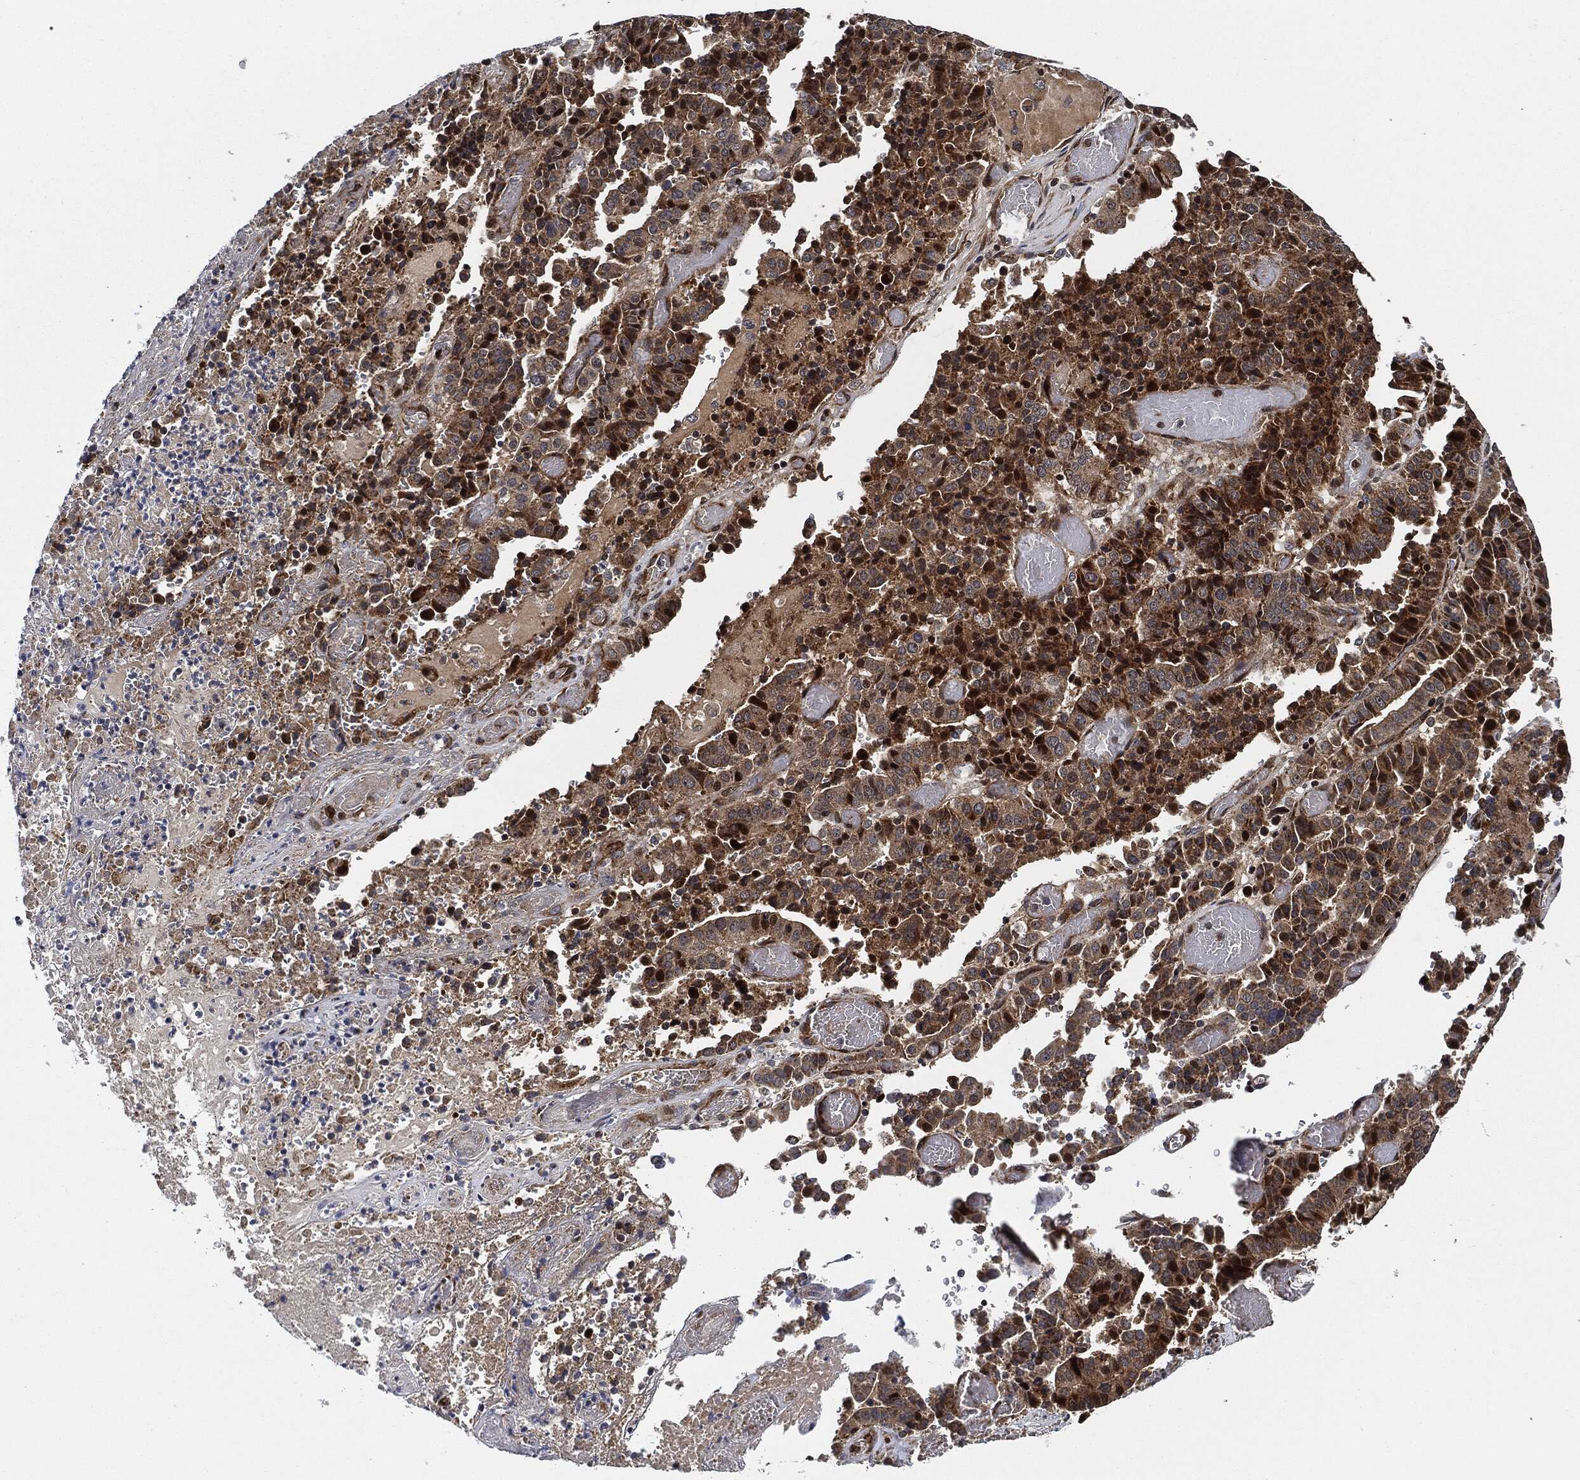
{"staining": {"intensity": "moderate", "quantity": "25%-75%", "location": "cytoplasmic/membranous"}, "tissue": "stomach cancer", "cell_type": "Tumor cells", "image_type": "cancer", "snomed": [{"axis": "morphology", "description": "Adenocarcinoma, NOS"}, {"axis": "topography", "description": "Stomach"}], "caption": "This histopathology image demonstrates immunohistochemistry (IHC) staining of human stomach cancer (adenocarcinoma), with medium moderate cytoplasmic/membranous positivity in approximately 25%-75% of tumor cells.", "gene": "RNASEL", "patient": {"sex": "male", "age": 48}}